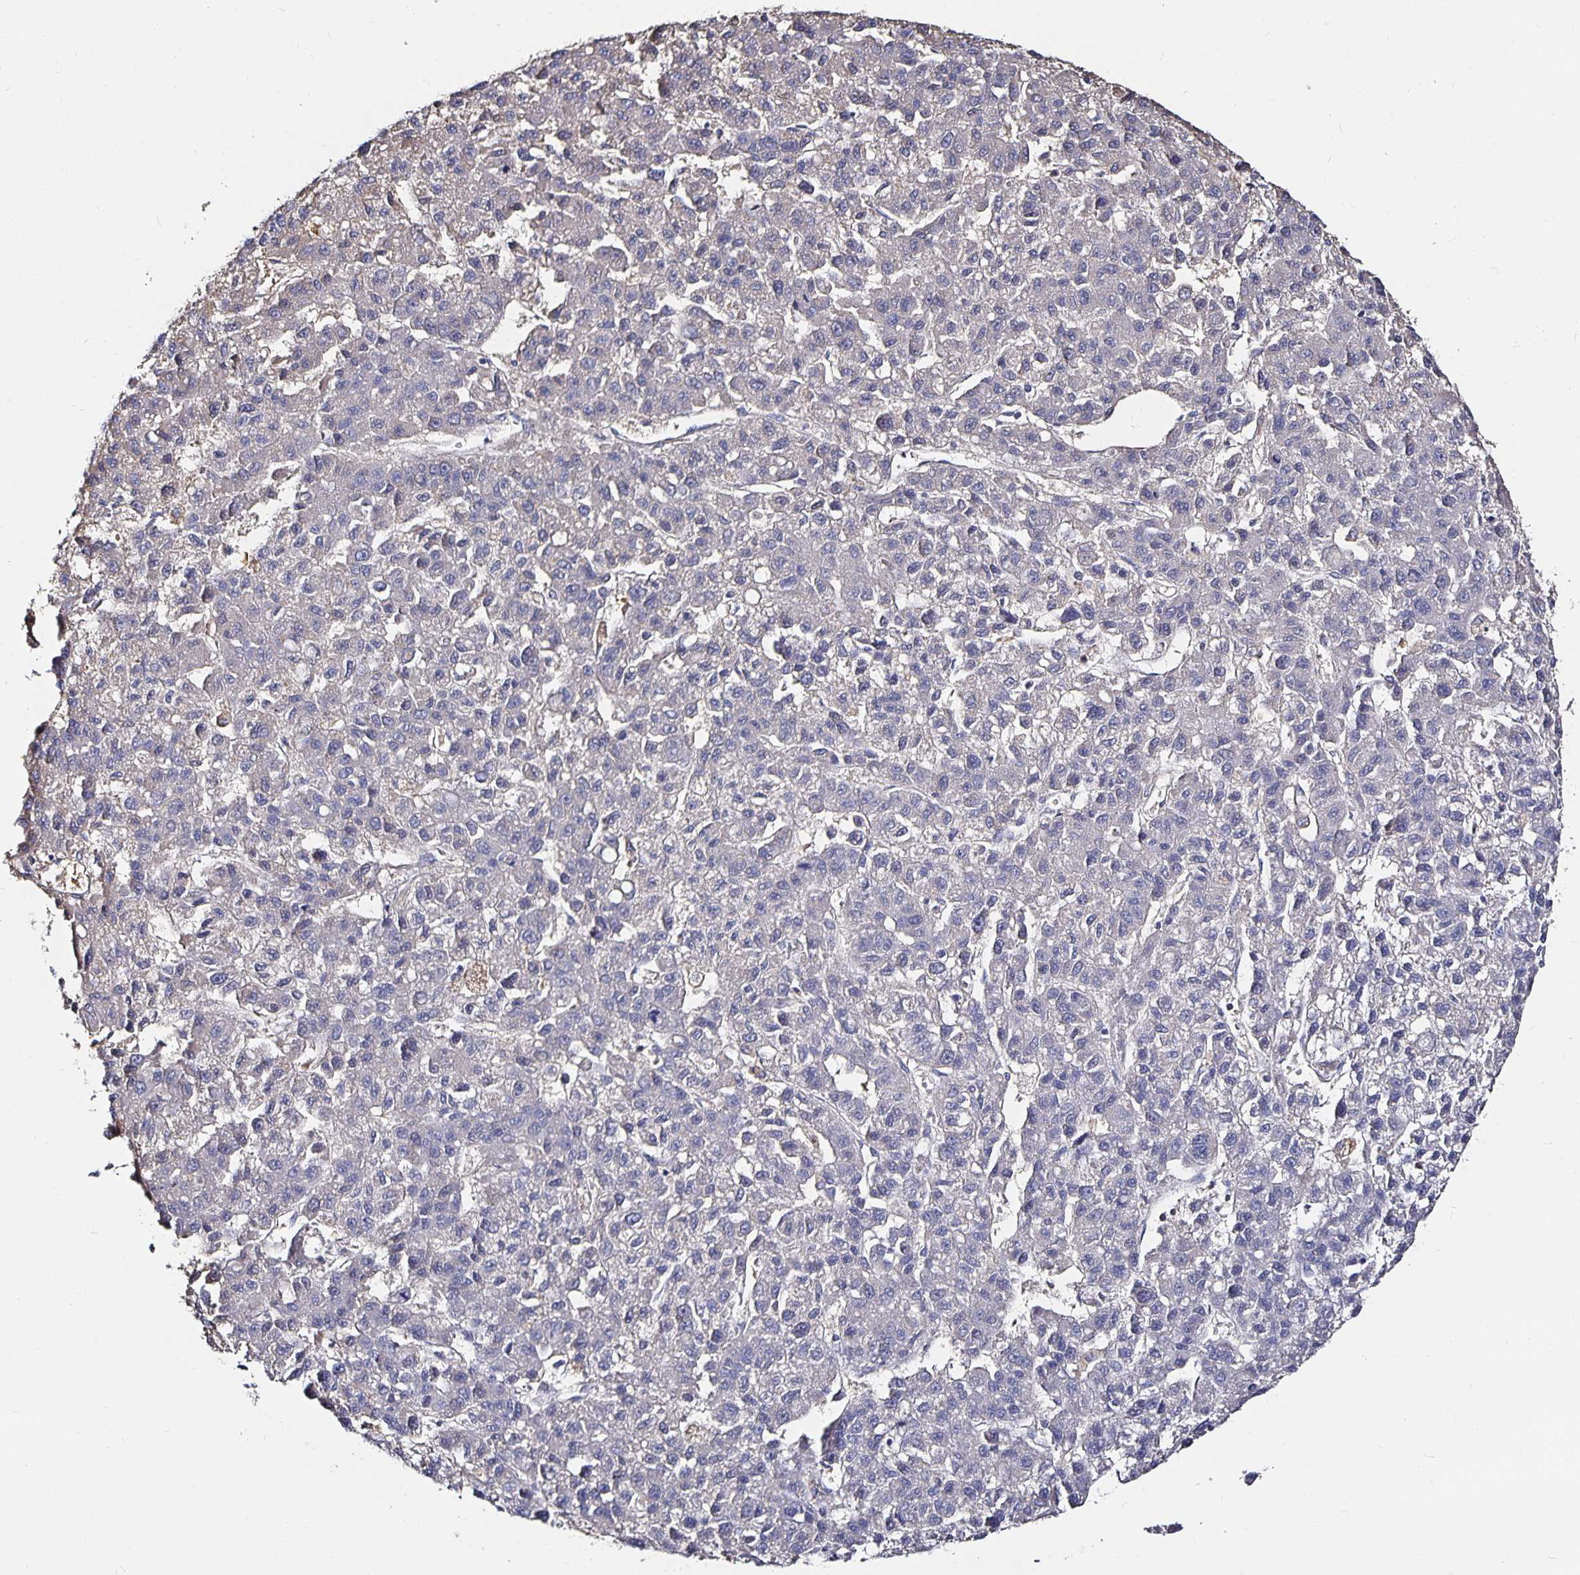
{"staining": {"intensity": "negative", "quantity": "none", "location": "none"}, "tissue": "liver cancer", "cell_type": "Tumor cells", "image_type": "cancer", "snomed": [{"axis": "morphology", "description": "Carcinoma, Hepatocellular, NOS"}, {"axis": "topography", "description": "Liver"}], "caption": "A histopathology image of human liver cancer (hepatocellular carcinoma) is negative for staining in tumor cells. (DAB immunohistochemistry, high magnification).", "gene": "TTR", "patient": {"sex": "male", "age": 70}}